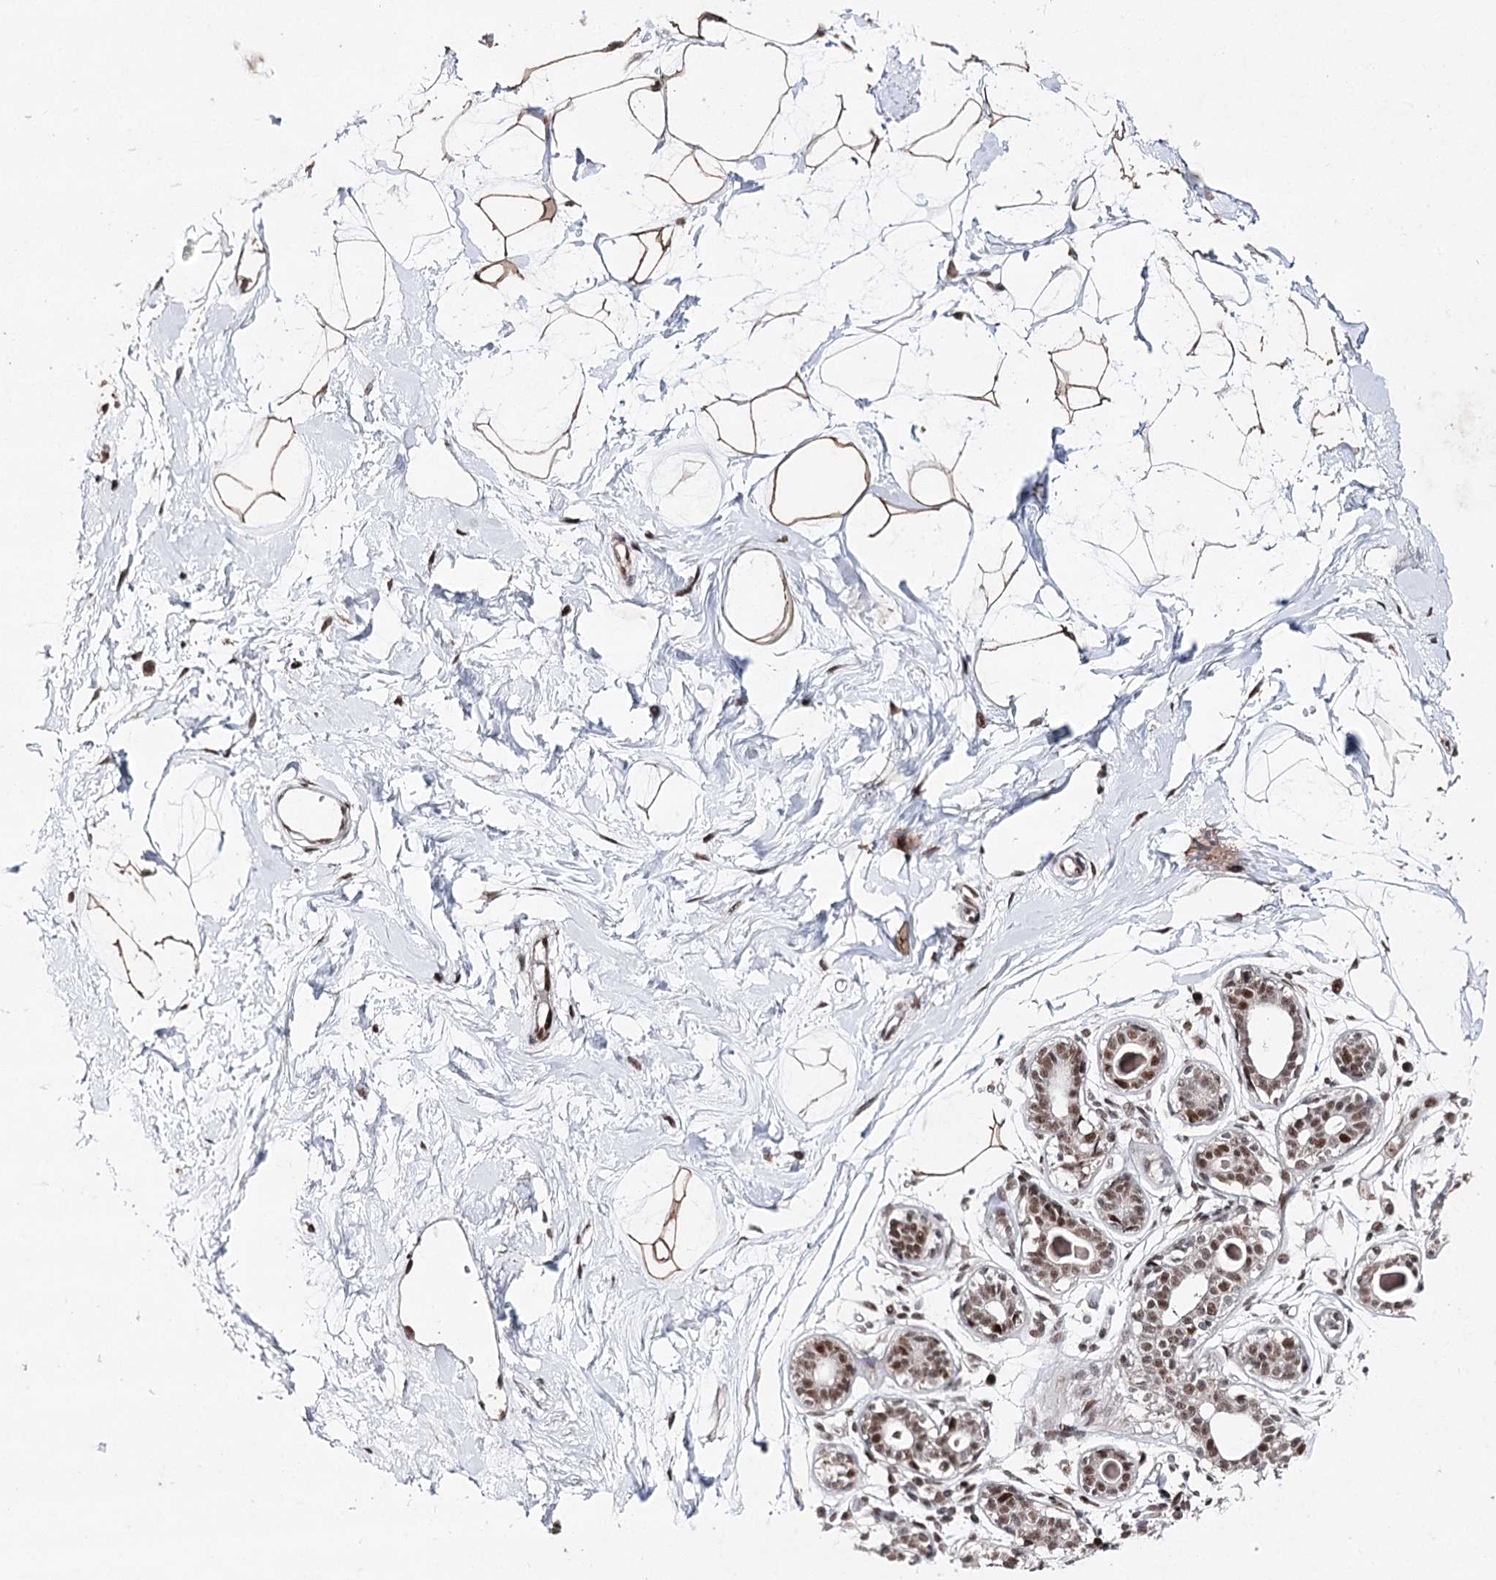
{"staining": {"intensity": "moderate", "quantity": ">75%", "location": "cytoplasmic/membranous"}, "tissue": "breast", "cell_type": "Adipocytes", "image_type": "normal", "snomed": [{"axis": "morphology", "description": "Normal tissue, NOS"}, {"axis": "topography", "description": "Breast"}], "caption": "Moderate cytoplasmic/membranous expression is seen in approximately >75% of adipocytes in normal breast. (DAB = brown stain, brightfield microscopy at high magnification).", "gene": "PDCD4", "patient": {"sex": "female", "age": 45}}